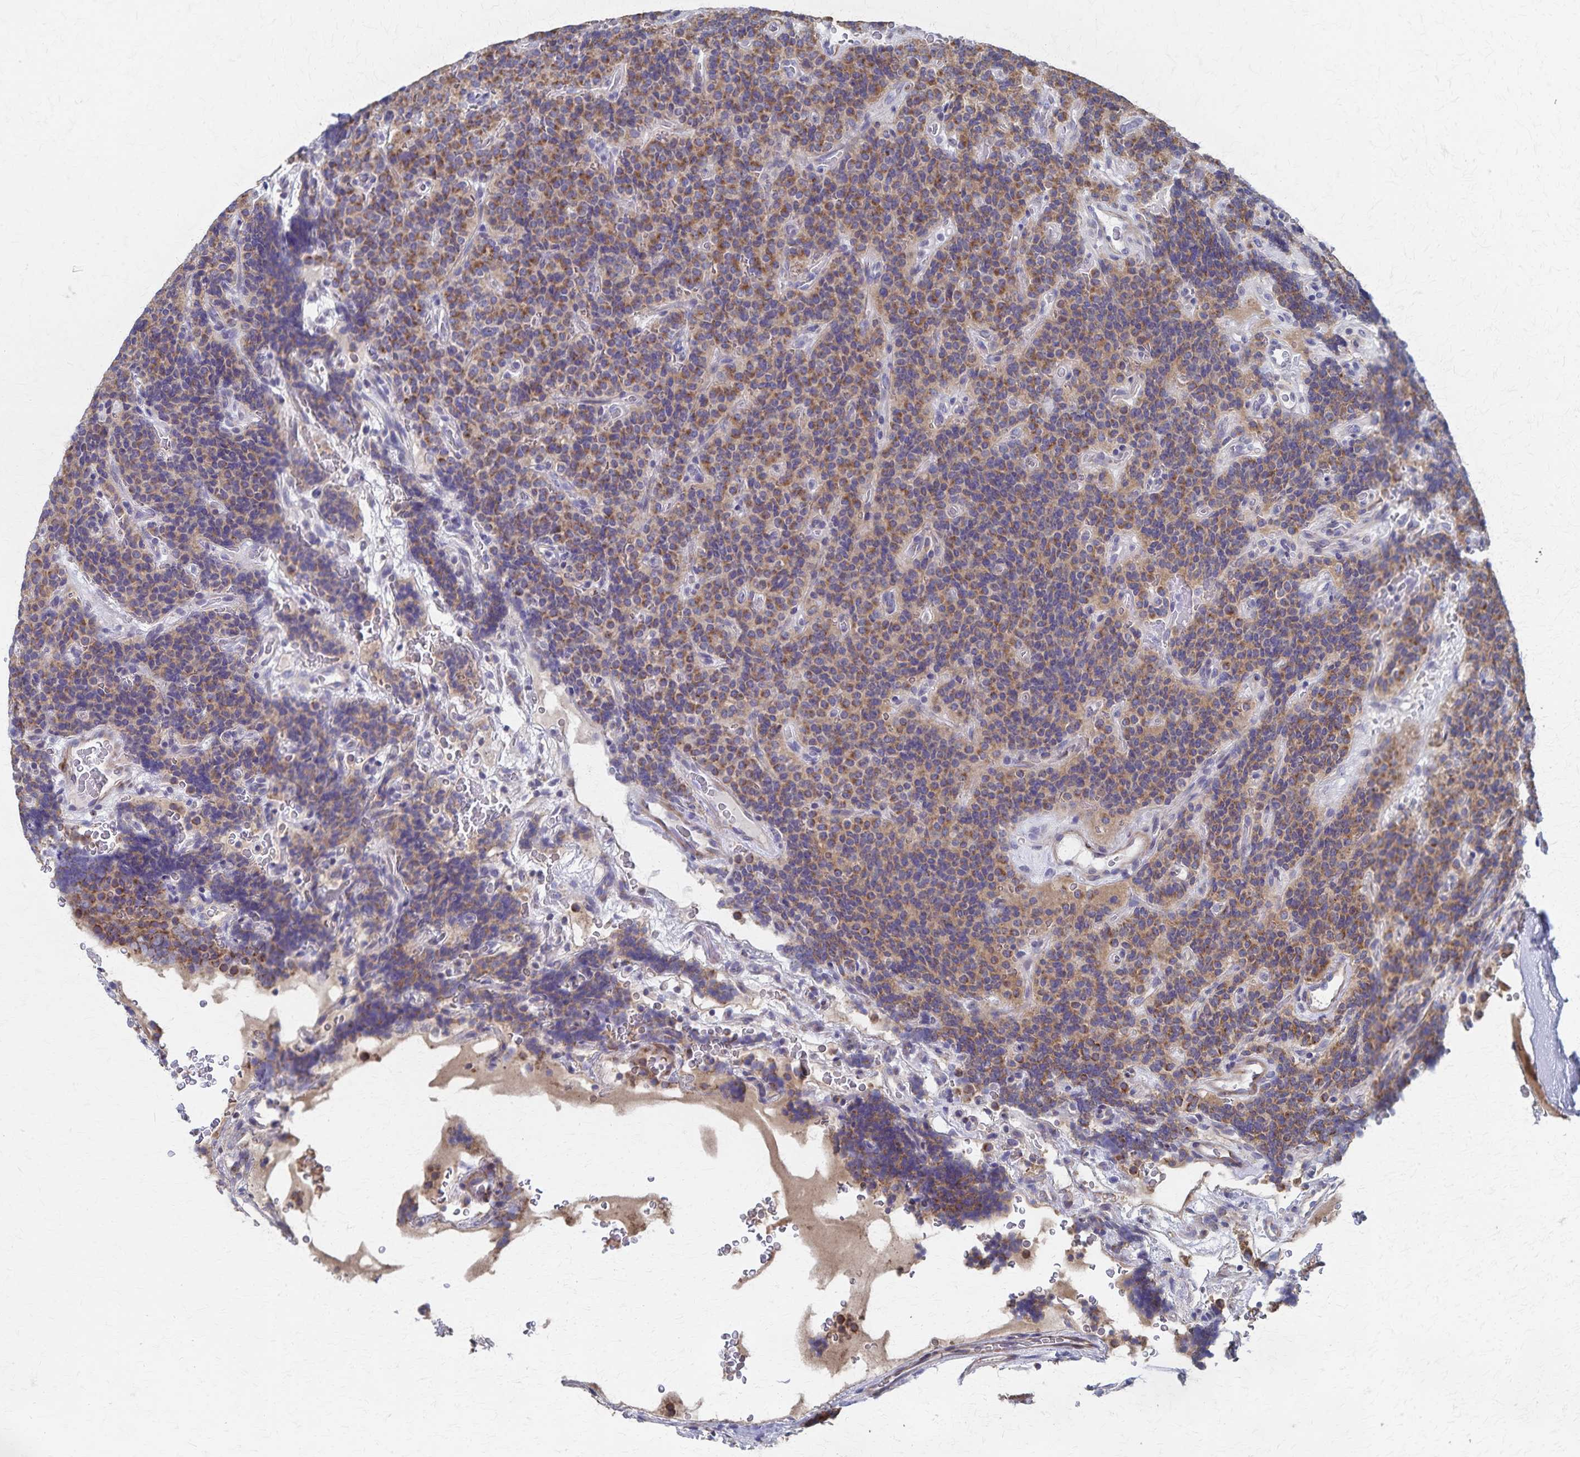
{"staining": {"intensity": "moderate", "quantity": ">75%", "location": "cytoplasmic/membranous"}, "tissue": "carcinoid", "cell_type": "Tumor cells", "image_type": "cancer", "snomed": [{"axis": "morphology", "description": "Carcinoid, malignant, NOS"}, {"axis": "topography", "description": "Pancreas"}], "caption": "Carcinoid stained with DAB immunohistochemistry (IHC) displays medium levels of moderate cytoplasmic/membranous staining in approximately >75% of tumor cells.", "gene": "PGAP2", "patient": {"sex": "male", "age": 36}}